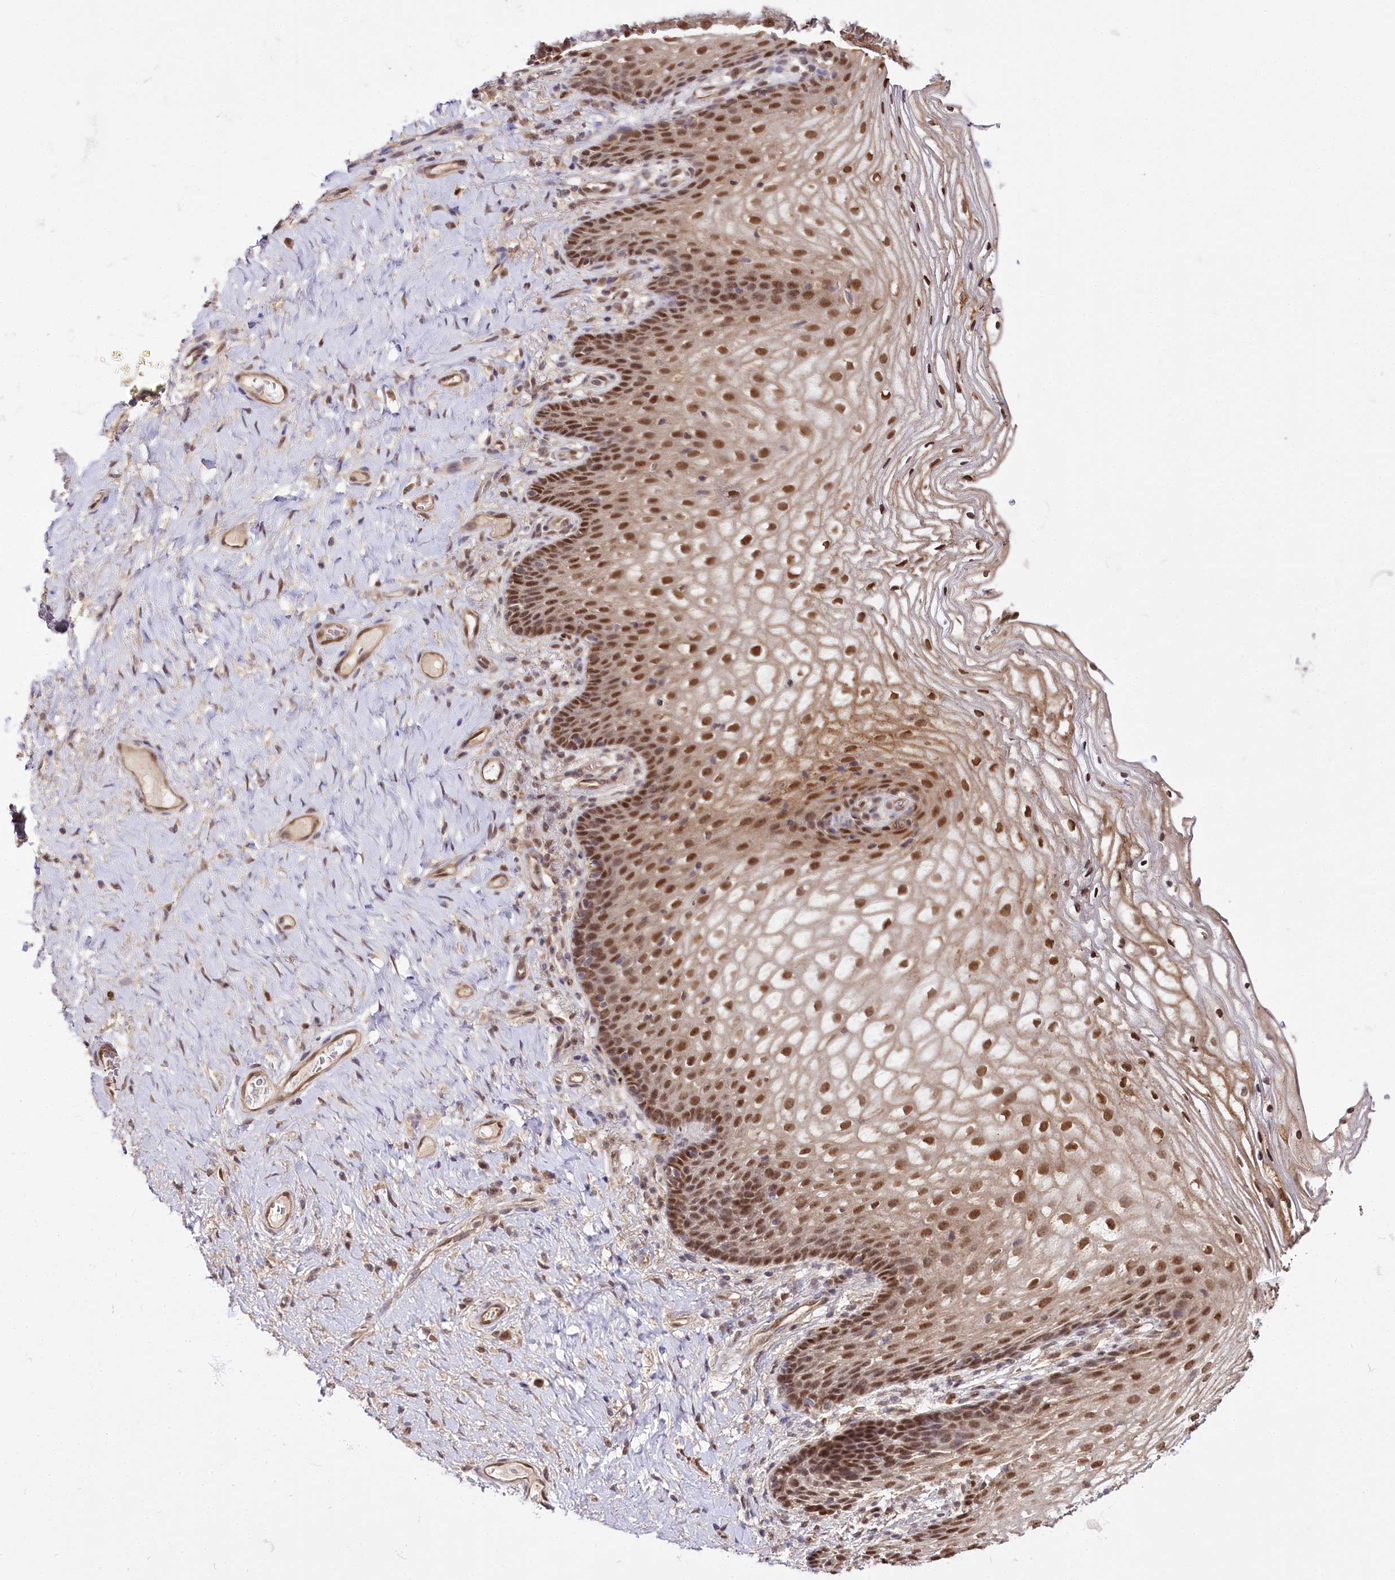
{"staining": {"intensity": "strong", "quantity": ">75%", "location": "nuclear"}, "tissue": "vagina", "cell_type": "Squamous epithelial cells", "image_type": "normal", "snomed": [{"axis": "morphology", "description": "Normal tissue, NOS"}, {"axis": "topography", "description": "Vagina"}], "caption": "Brown immunohistochemical staining in unremarkable human vagina shows strong nuclear staining in about >75% of squamous epithelial cells.", "gene": "GNL3L", "patient": {"sex": "female", "age": 60}}